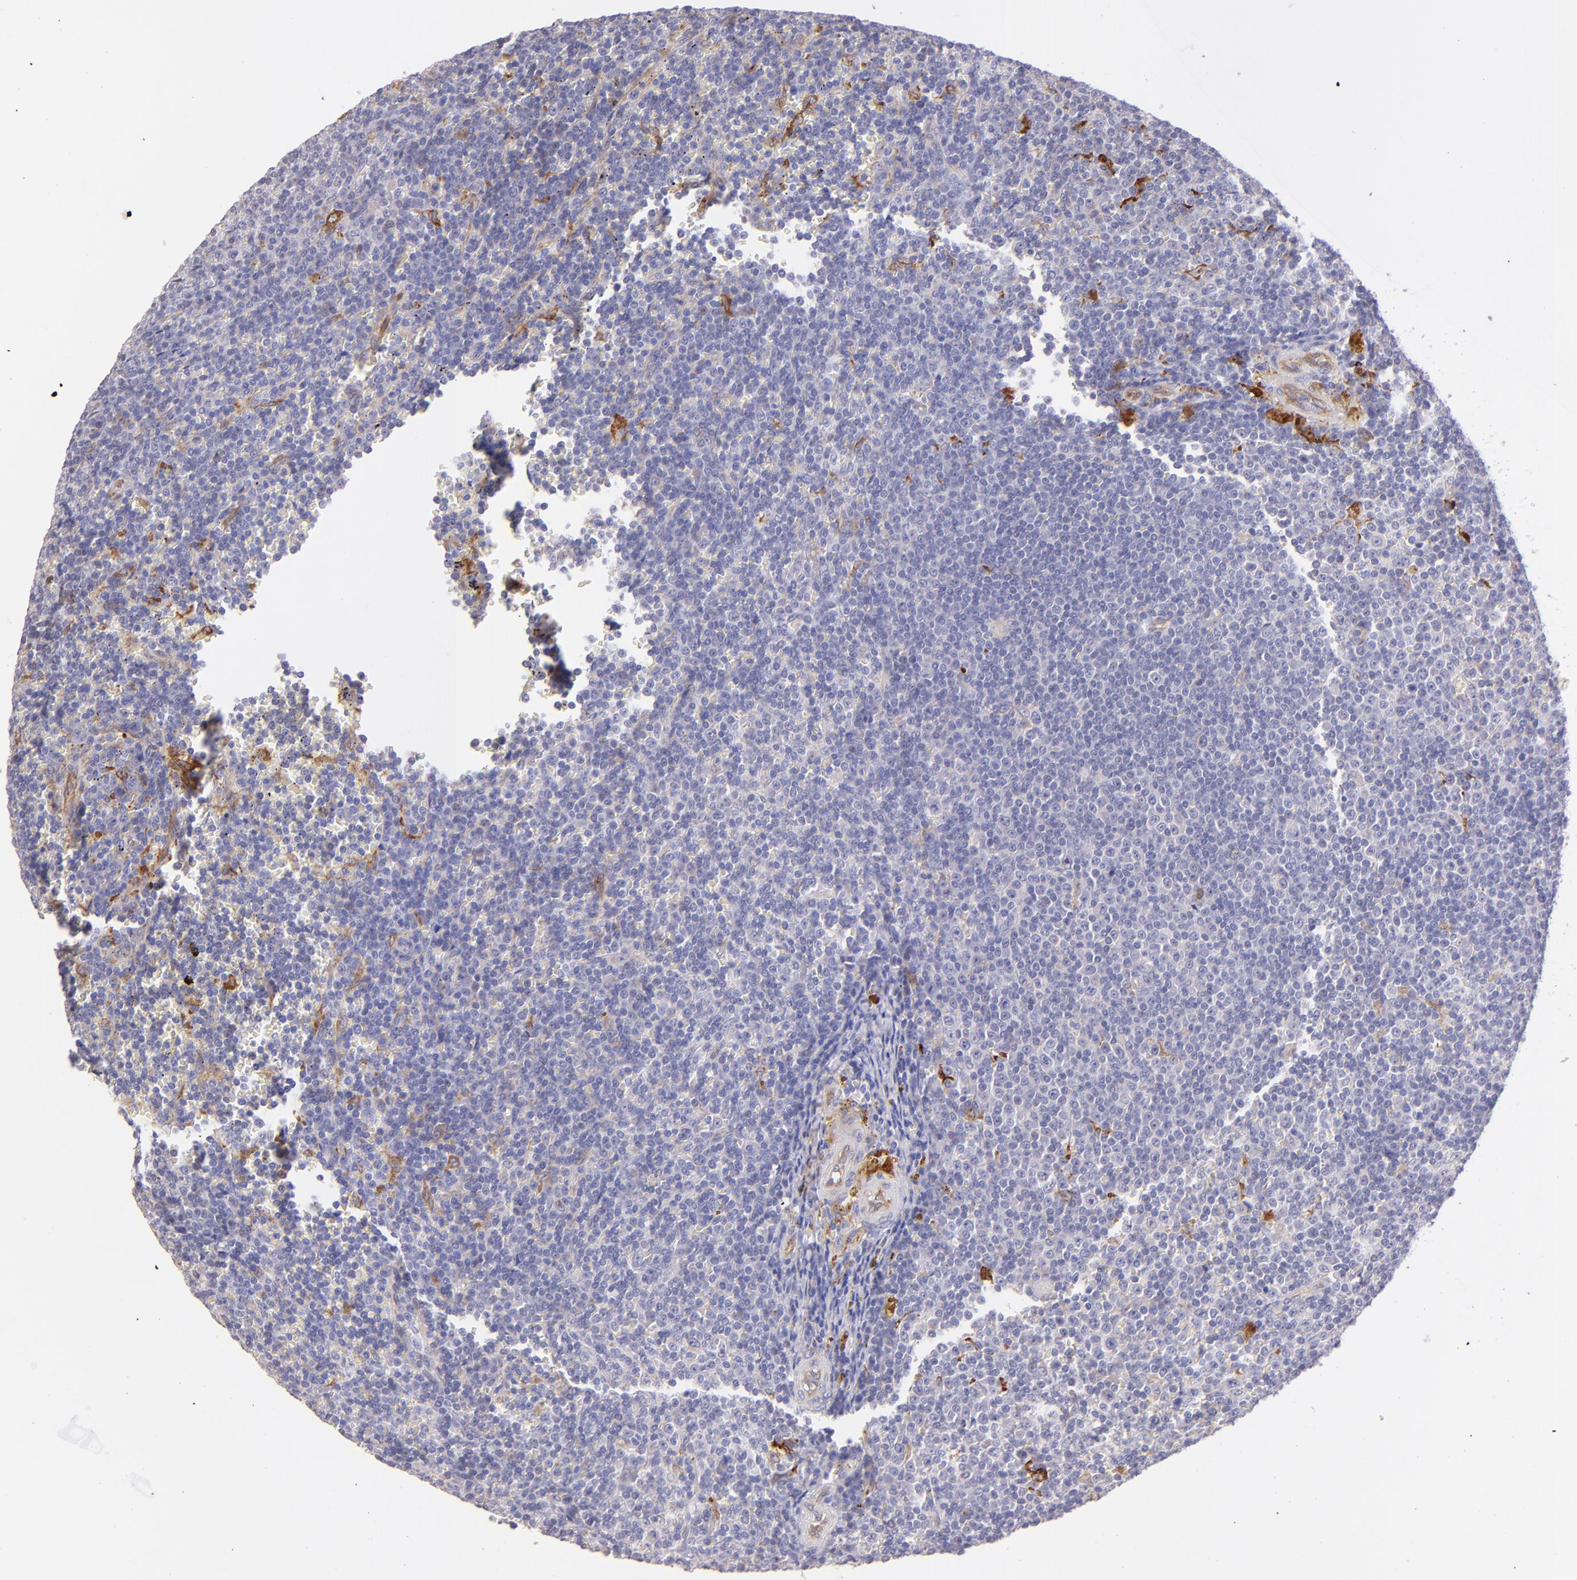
{"staining": {"intensity": "moderate", "quantity": "<25%", "location": "cytoplasmic/membranous"}, "tissue": "lymphoma", "cell_type": "Tumor cells", "image_type": "cancer", "snomed": [{"axis": "morphology", "description": "Malignant lymphoma, non-Hodgkin's type, Low grade"}, {"axis": "topography", "description": "Spleen"}], "caption": "Immunohistochemistry of lymphoma displays low levels of moderate cytoplasmic/membranous expression in approximately <25% of tumor cells. (DAB = brown stain, brightfield microscopy at high magnification).", "gene": "SH2D4A", "patient": {"sex": "male", "age": 80}}